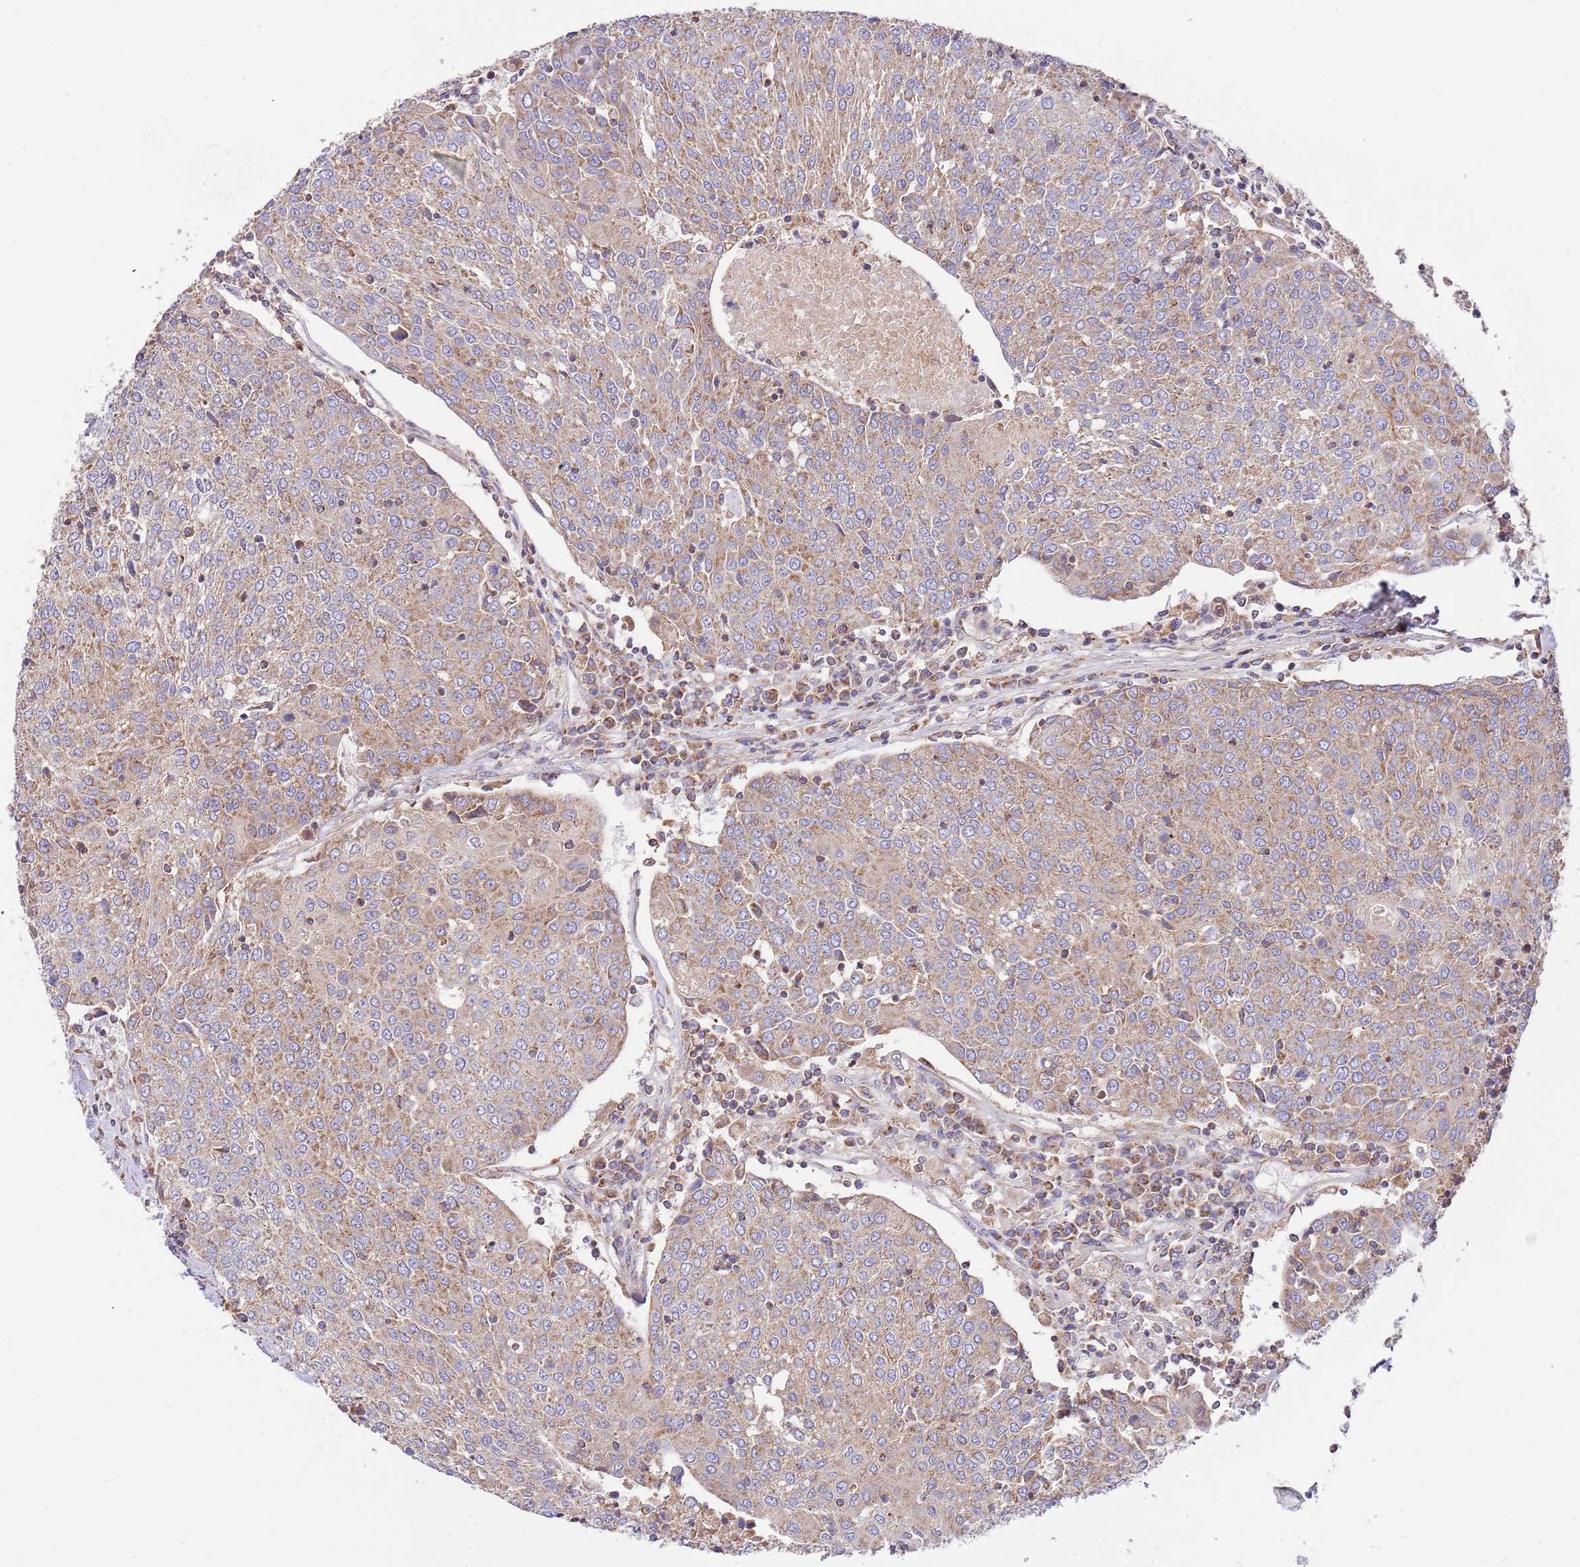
{"staining": {"intensity": "moderate", "quantity": ">75%", "location": "cytoplasmic/membranous"}, "tissue": "urothelial cancer", "cell_type": "Tumor cells", "image_type": "cancer", "snomed": [{"axis": "morphology", "description": "Urothelial carcinoma, High grade"}, {"axis": "topography", "description": "Urinary bladder"}], "caption": "Protein positivity by IHC exhibits moderate cytoplasmic/membranous staining in approximately >75% of tumor cells in high-grade urothelial carcinoma. (DAB IHC, brown staining for protein, blue staining for nuclei).", "gene": "DNAJA3", "patient": {"sex": "female", "age": 85}}